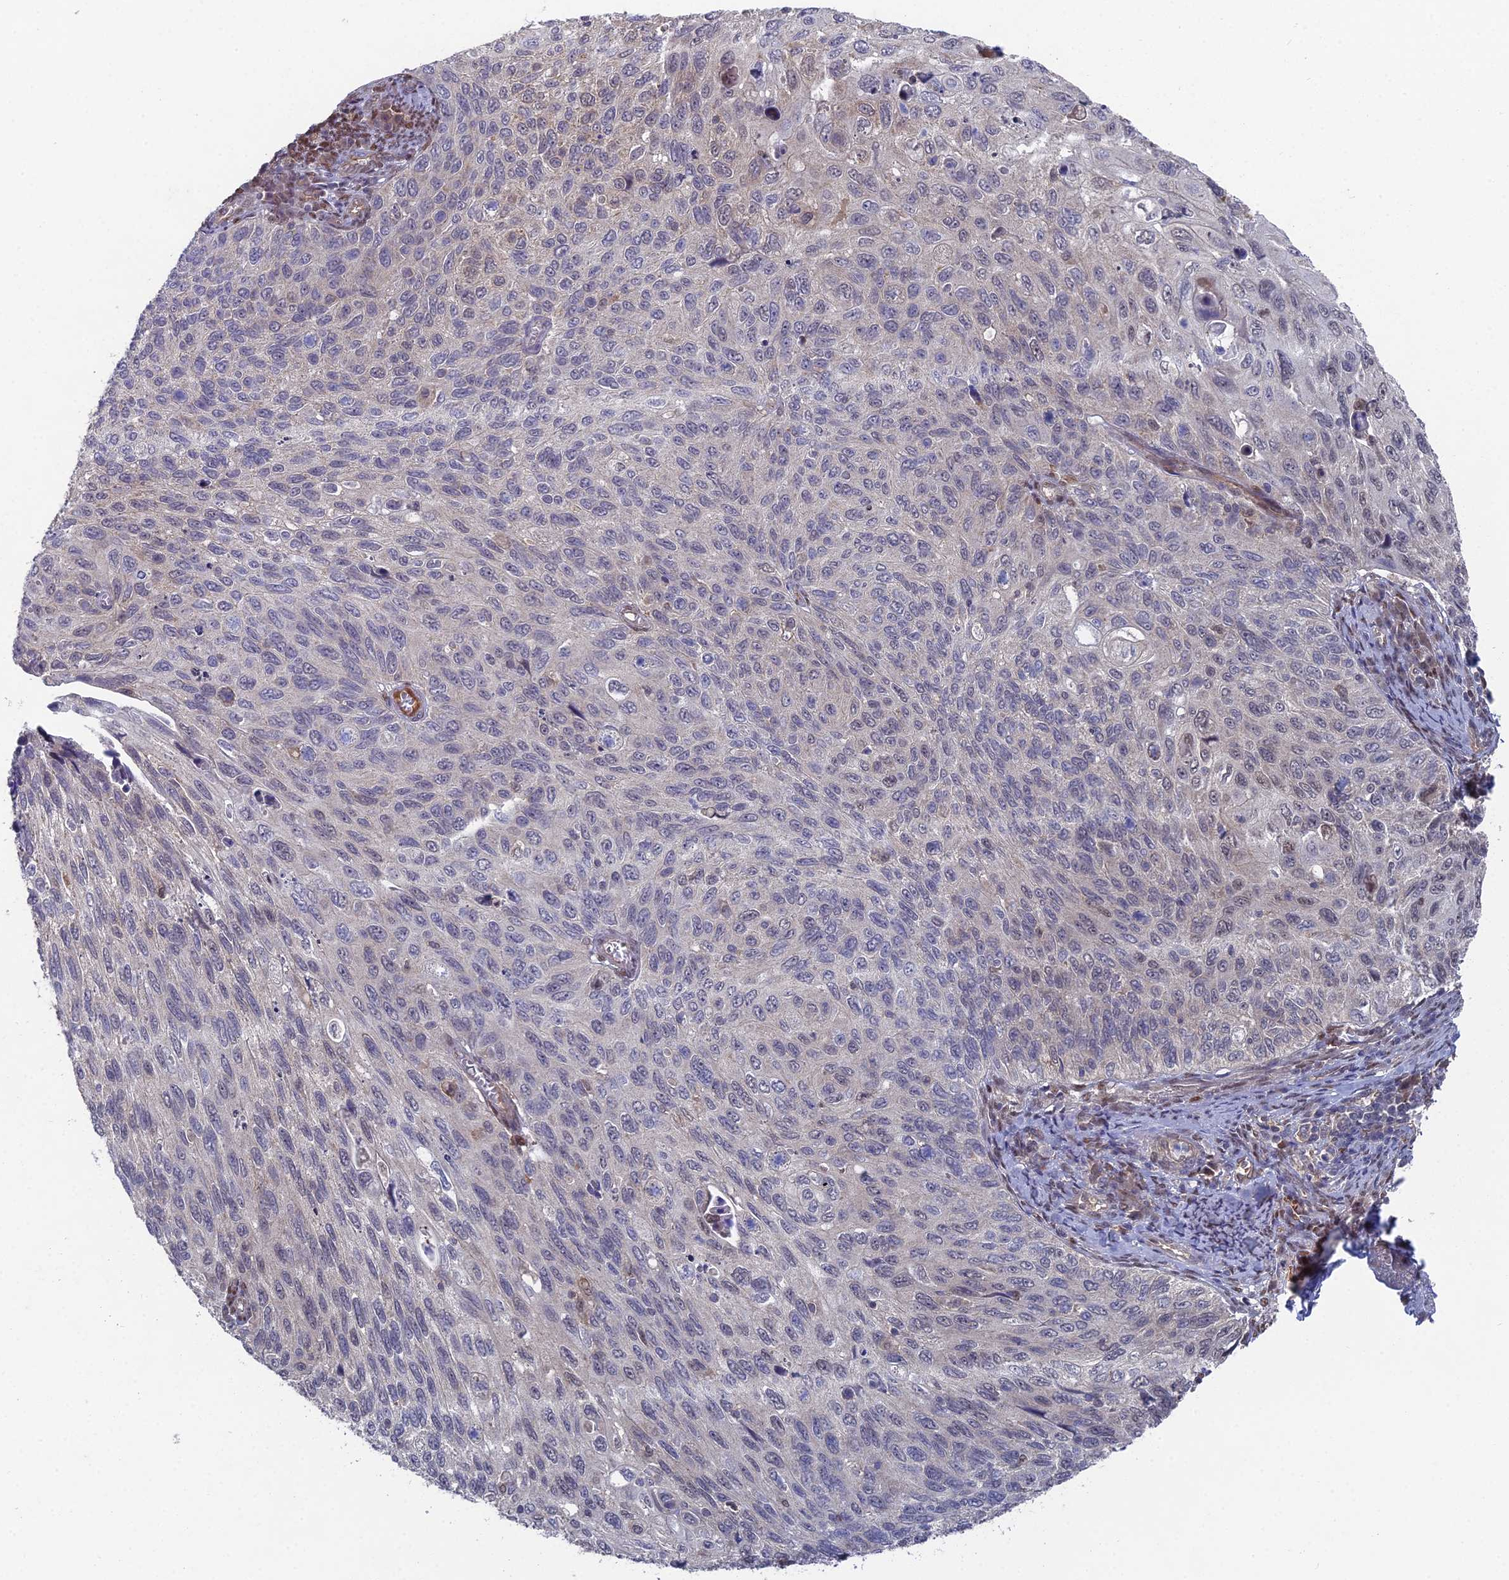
{"staining": {"intensity": "weak", "quantity": "<25%", "location": "cytoplasmic/membranous"}, "tissue": "cervical cancer", "cell_type": "Tumor cells", "image_type": "cancer", "snomed": [{"axis": "morphology", "description": "Squamous cell carcinoma, NOS"}, {"axis": "topography", "description": "Cervix"}], "caption": "The micrograph demonstrates no staining of tumor cells in squamous cell carcinoma (cervical). The staining was performed using DAB to visualize the protein expression in brown, while the nuclei were stained in blue with hematoxylin (Magnification: 20x).", "gene": "UNC5D", "patient": {"sex": "female", "age": 70}}